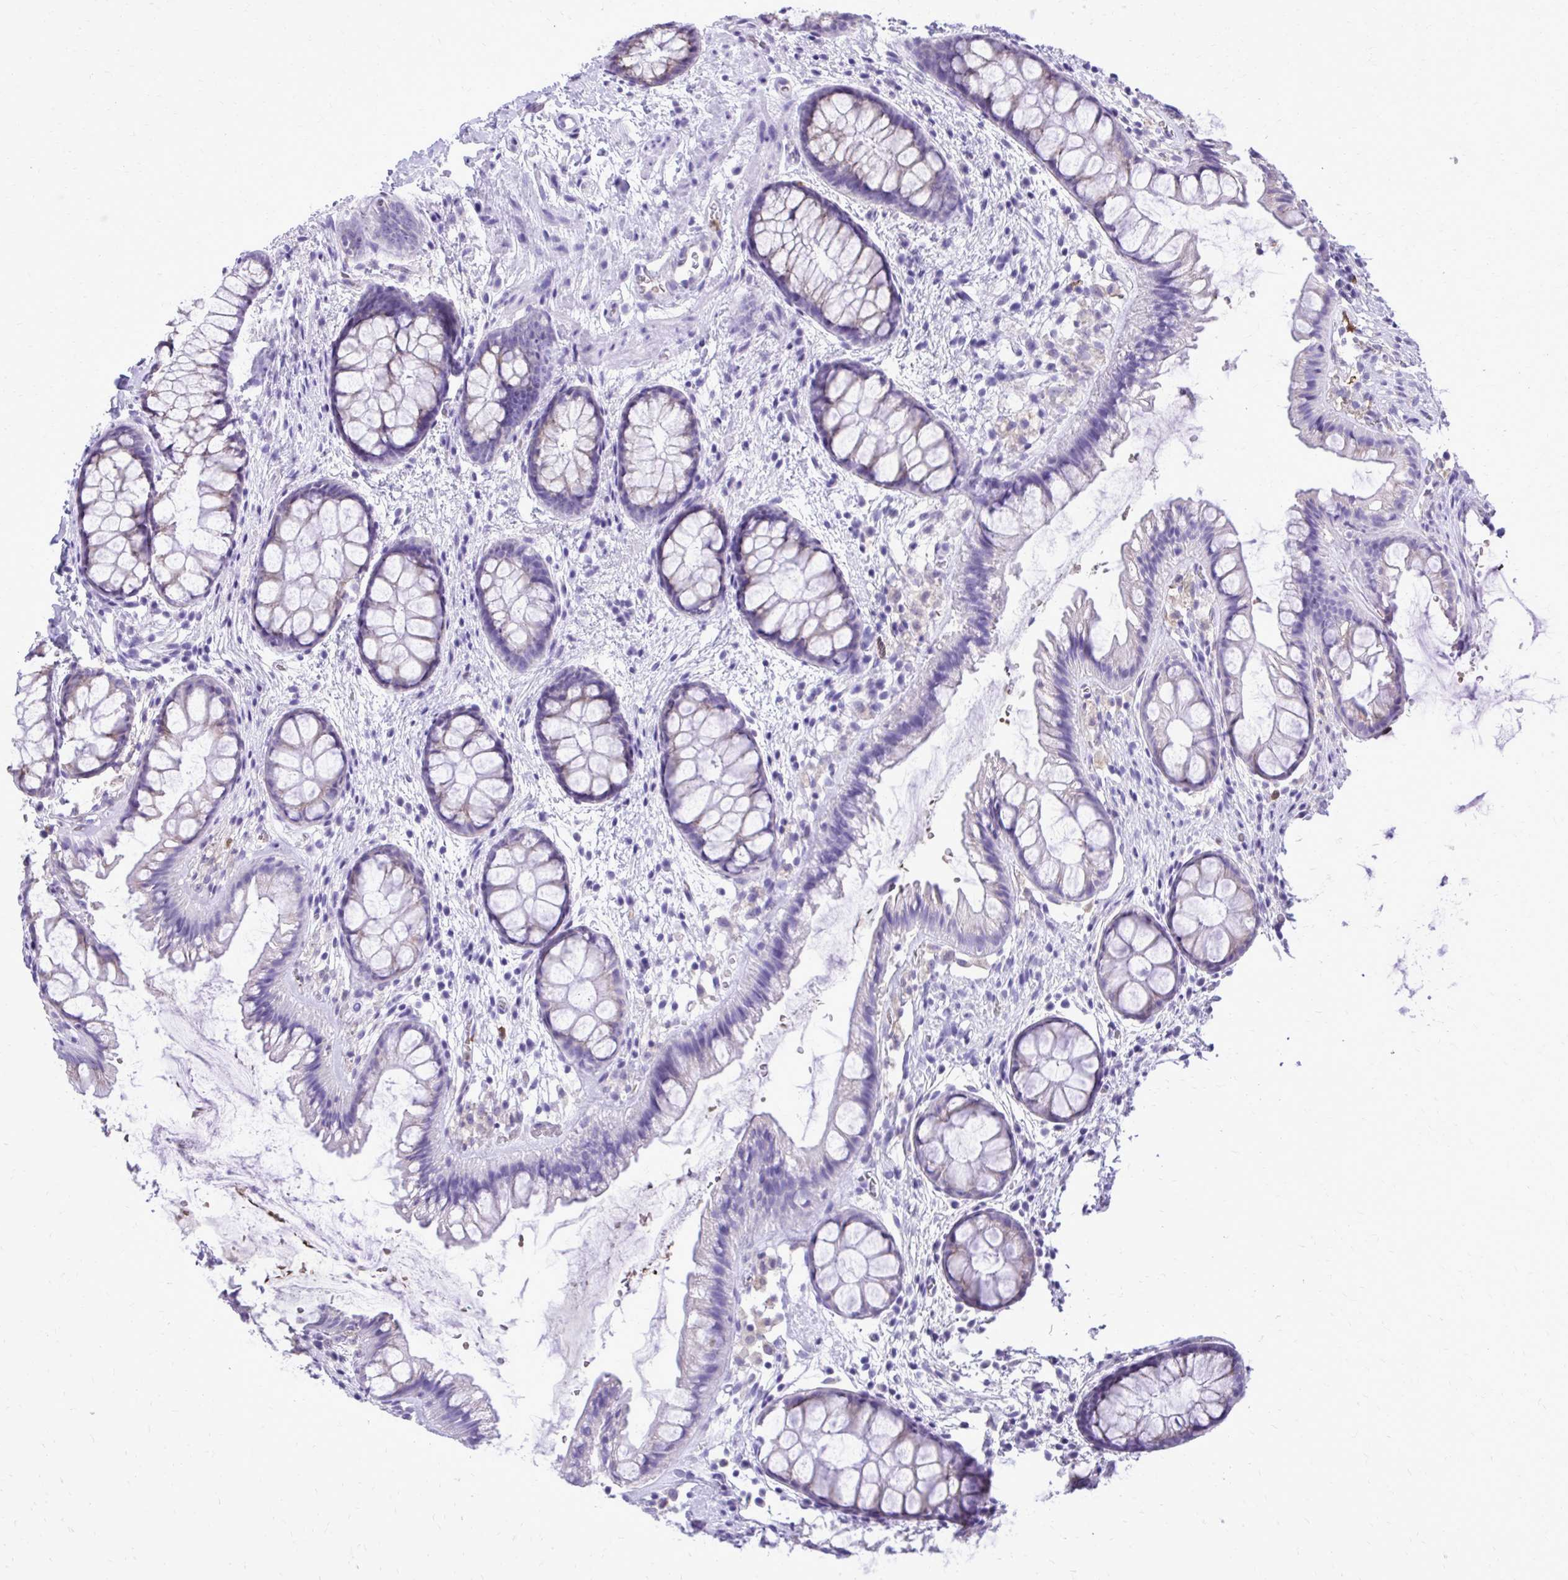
{"staining": {"intensity": "weak", "quantity": "<25%", "location": "cytoplasmic/membranous"}, "tissue": "rectum", "cell_type": "Glandular cells", "image_type": "normal", "snomed": [{"axis": "morphology", "description": "Normal tissue, NOS"}, {"axis": "topography", "description": "Rectum"}], "caption": "This is an immunohistochemistry image of unremarkable human rectum. There is no positivity in glandular cells.", "gene": "CAT", "patient": {"sex": "female", "age": 62}}